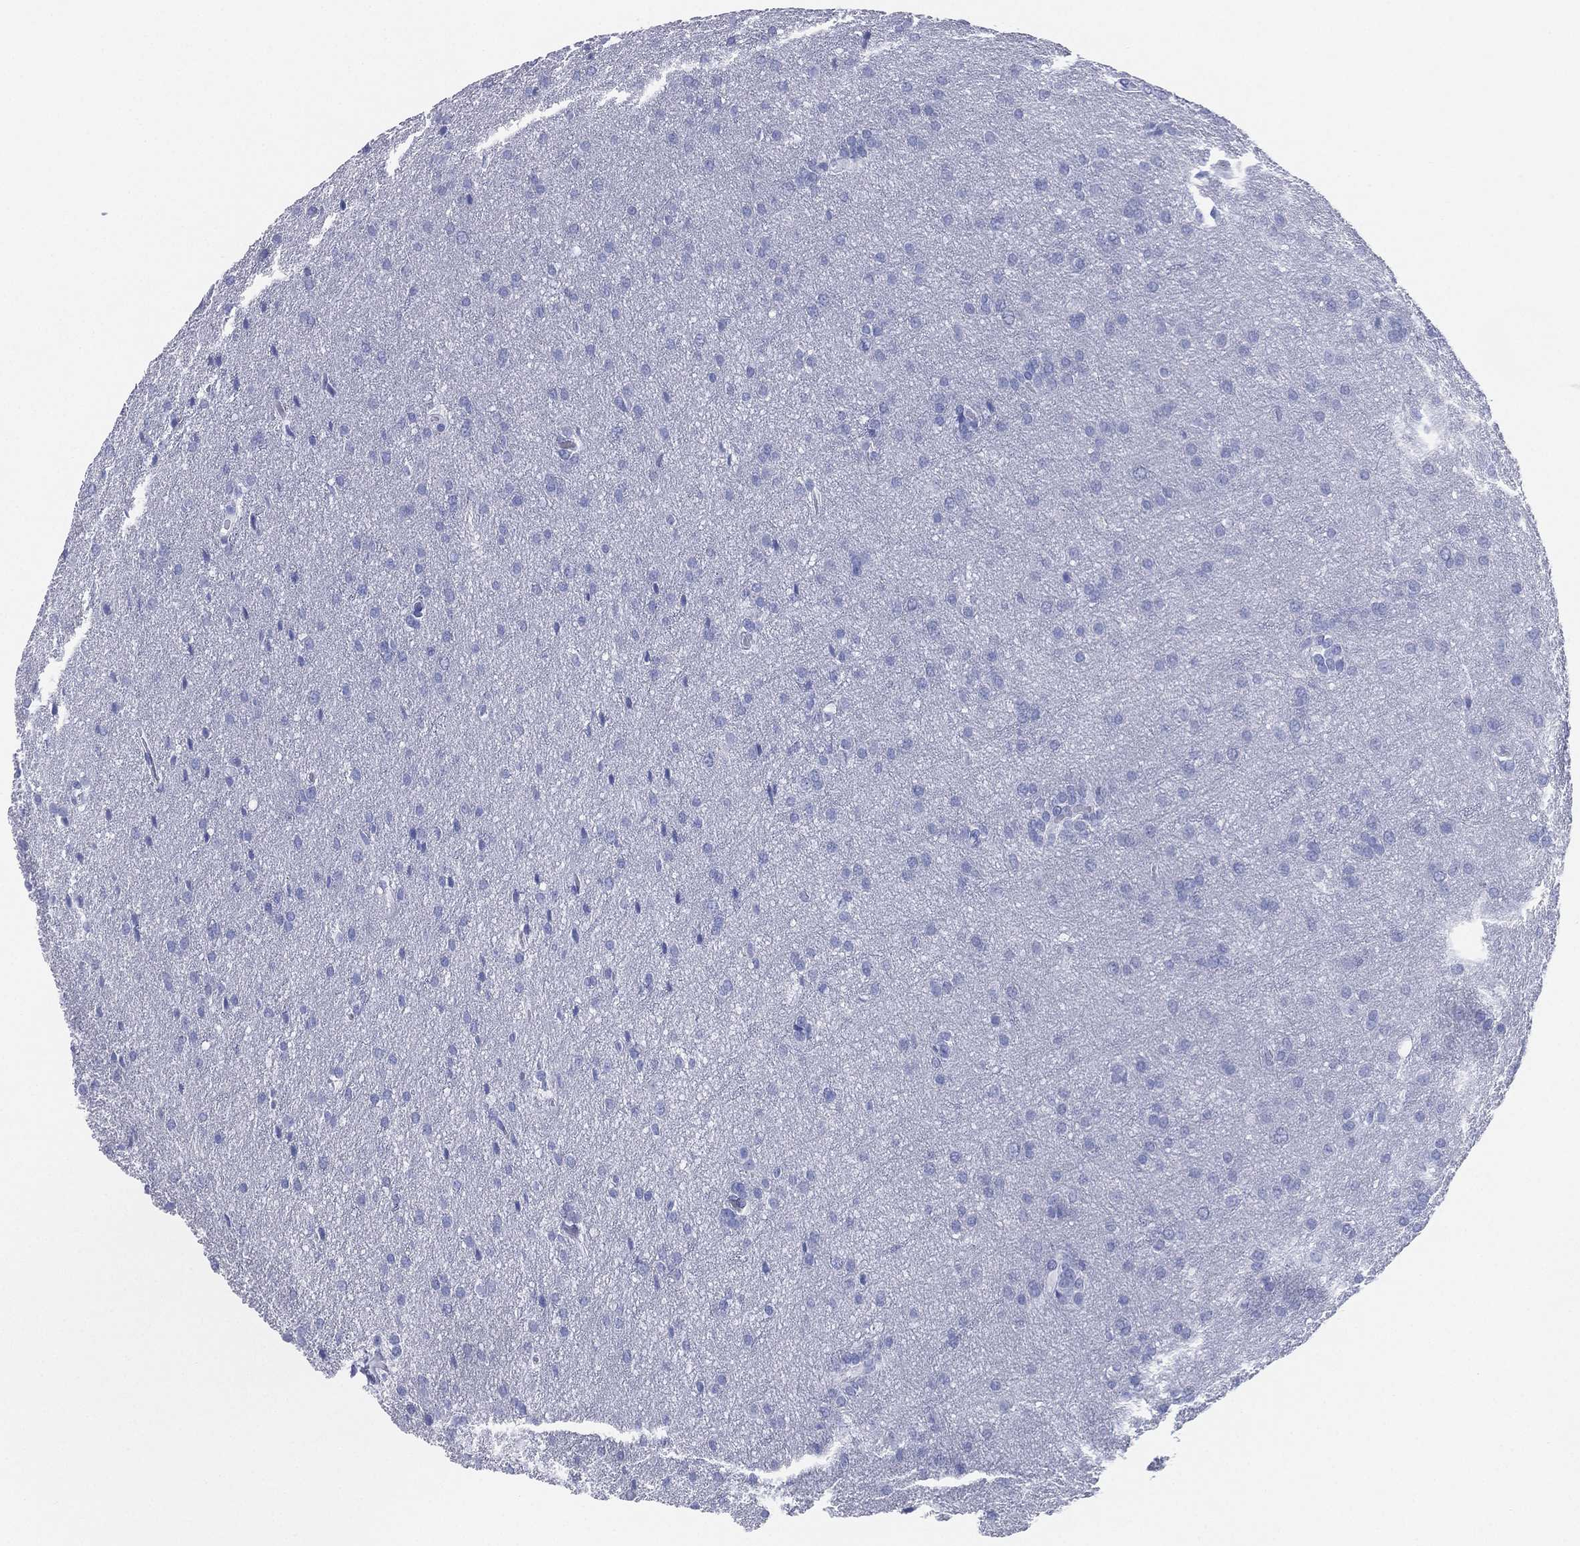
{"staining": {"intensity": "negative", "quantity": "none", "location": "none"}, "tissue": "glioma", "cell_type": "Tumor cells", "image_type": "cancer", "snomed": [{"axis": "morphology", "description": "Glioma, malignant, Low grade"}, {"axis": "topography", "description": "Brain"}], "caption": "This is an immunohistochemistry (IHC) histopathology image of malignant glioma (low-grade). There is no staining in tumor cells.", "gene": "CD79A", "patient": {"sex": "female", "age": 32}}